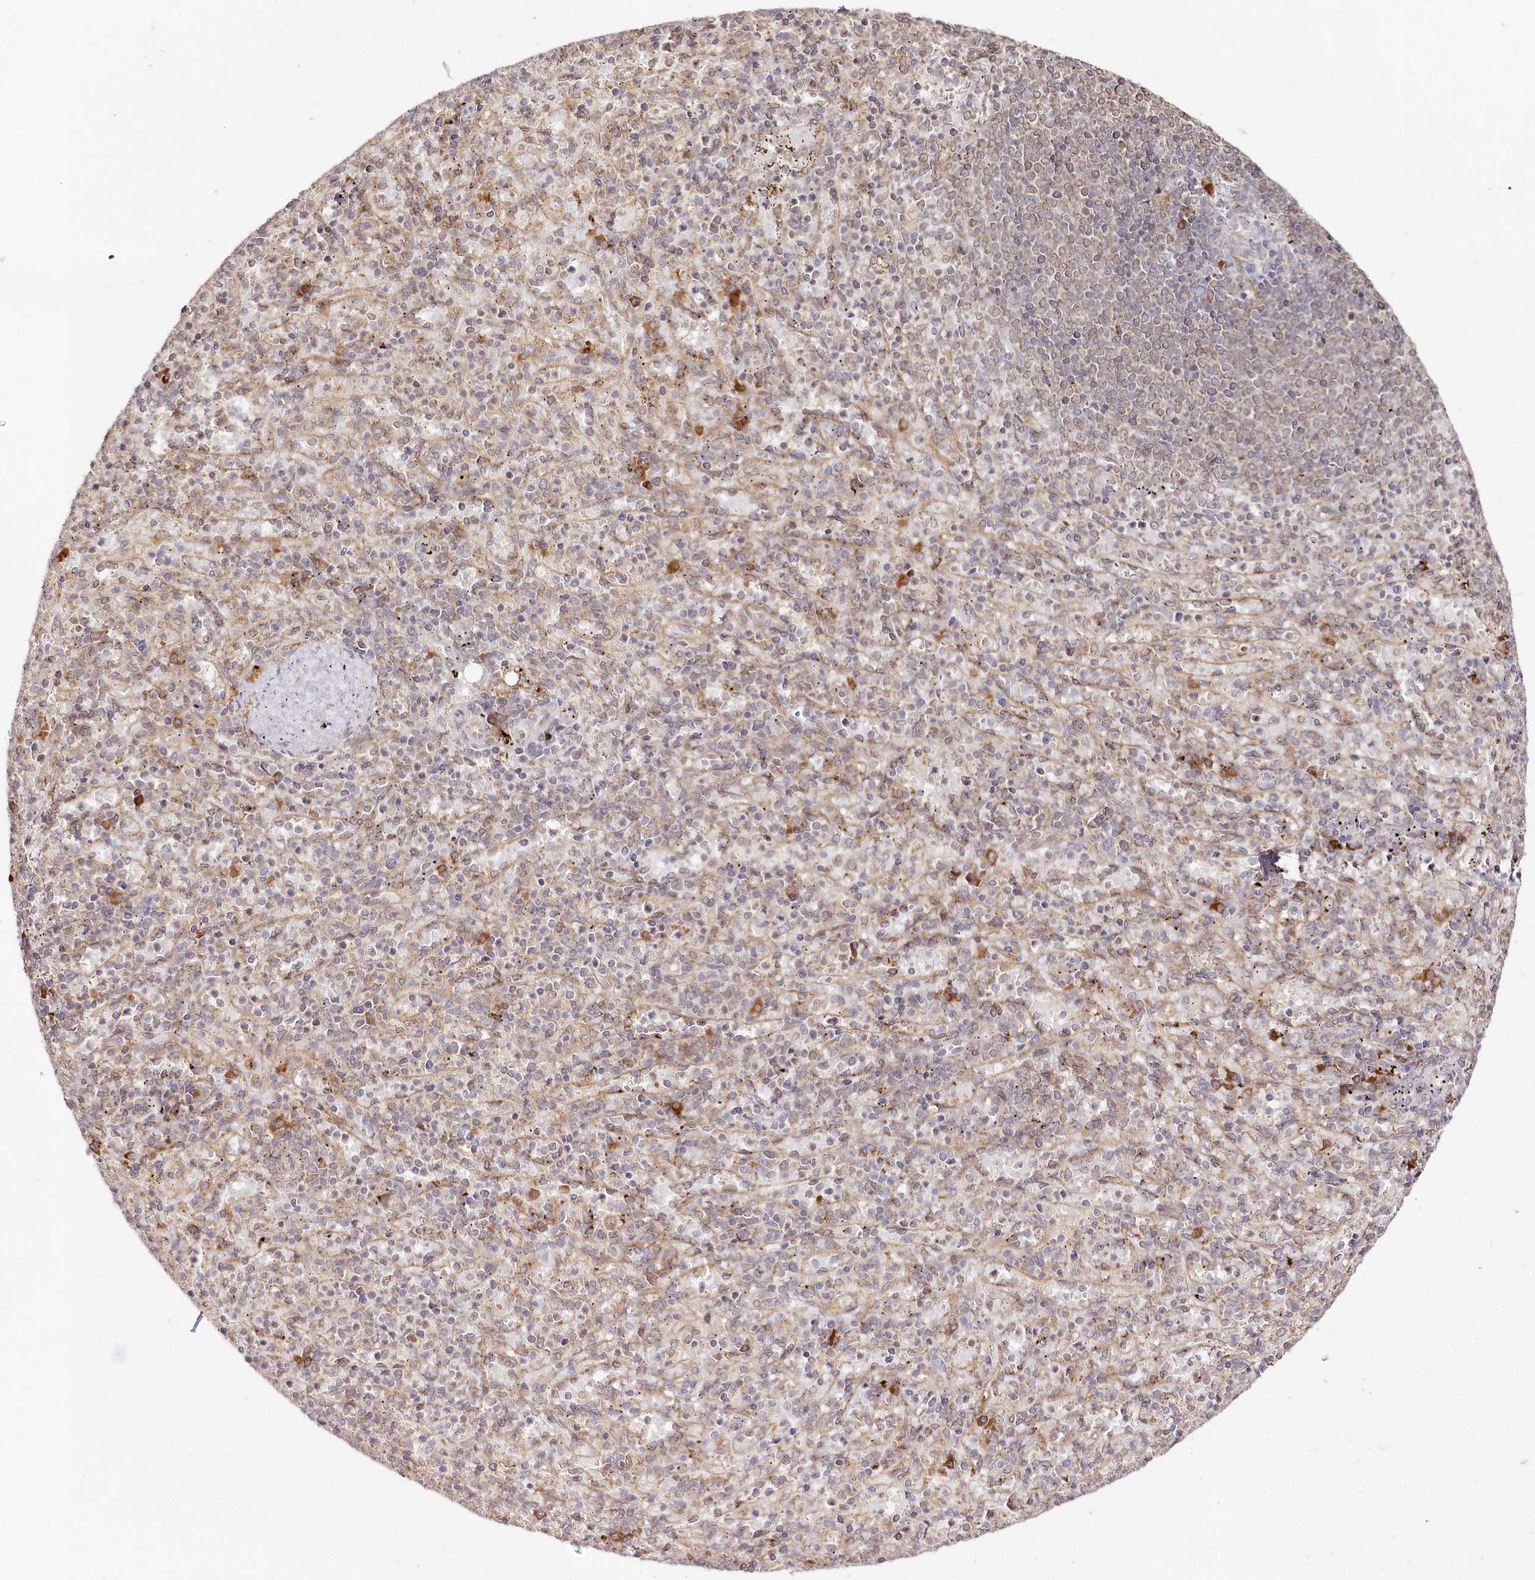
{"staining": {"intensity": "moderate", "quantity": "<25%", "location": "cytoplasmic/membranous"}, "tissue": "spleen", "cell_type": "Cells in red pulp", "image_type": "normal", "snomed": [{"axis": "morphology", "description": "Normal tissue, NOS"}, {"axis": "topography", "description": "Spleen"}], "caption": "High-magnification brightfield microscopy of benign spleen stained with DAB (brown) and counterstained with hematoxylin (blue). cells in red pulp exhibit moderate cytoplasmic/membranous expression is appreciated in about<25% of cells. Ihc stains the protein of interest in brown and the nuclei are stained blue.", "gene": "CNPY2", "patient": {"sex": "female", "age": 74}}